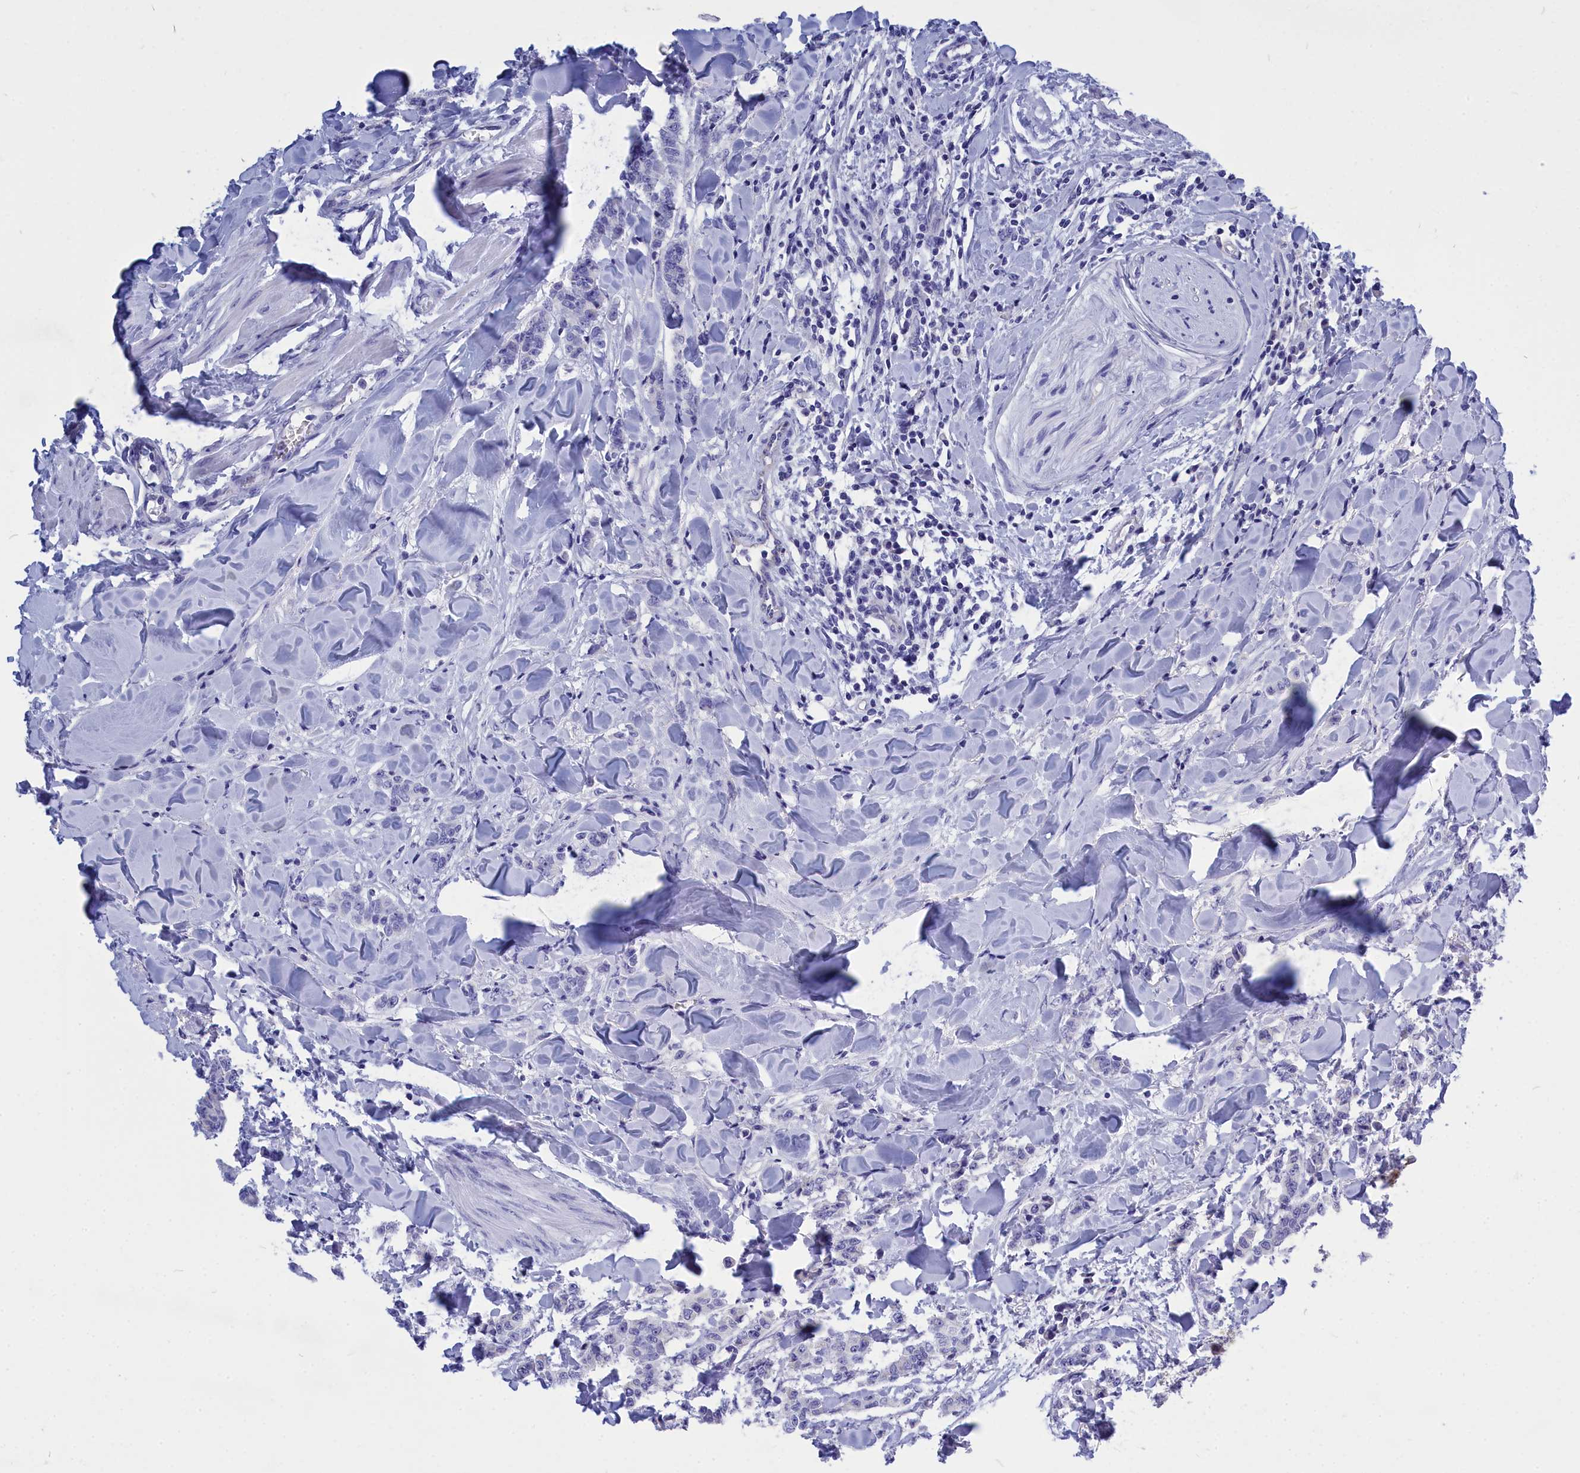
{"staining": {"intensity": "negative", "quantity": "none", "location": "none"}, "tissue": "breast cancer", "cell_type": "Tumor cells", "image_type": "cancer", "snomed": [{"axis": "morphology", "description": "Duct carcinoma"}, {"axis": "topography", "description": "Breast"}], "caption": "This is an immunohistochemistry image of human breast cancer (intraductal carcinoma). There is no expression in tumor cells.", "gene": "CCRL2", "patient": {"sex": "female", "age": 40}}